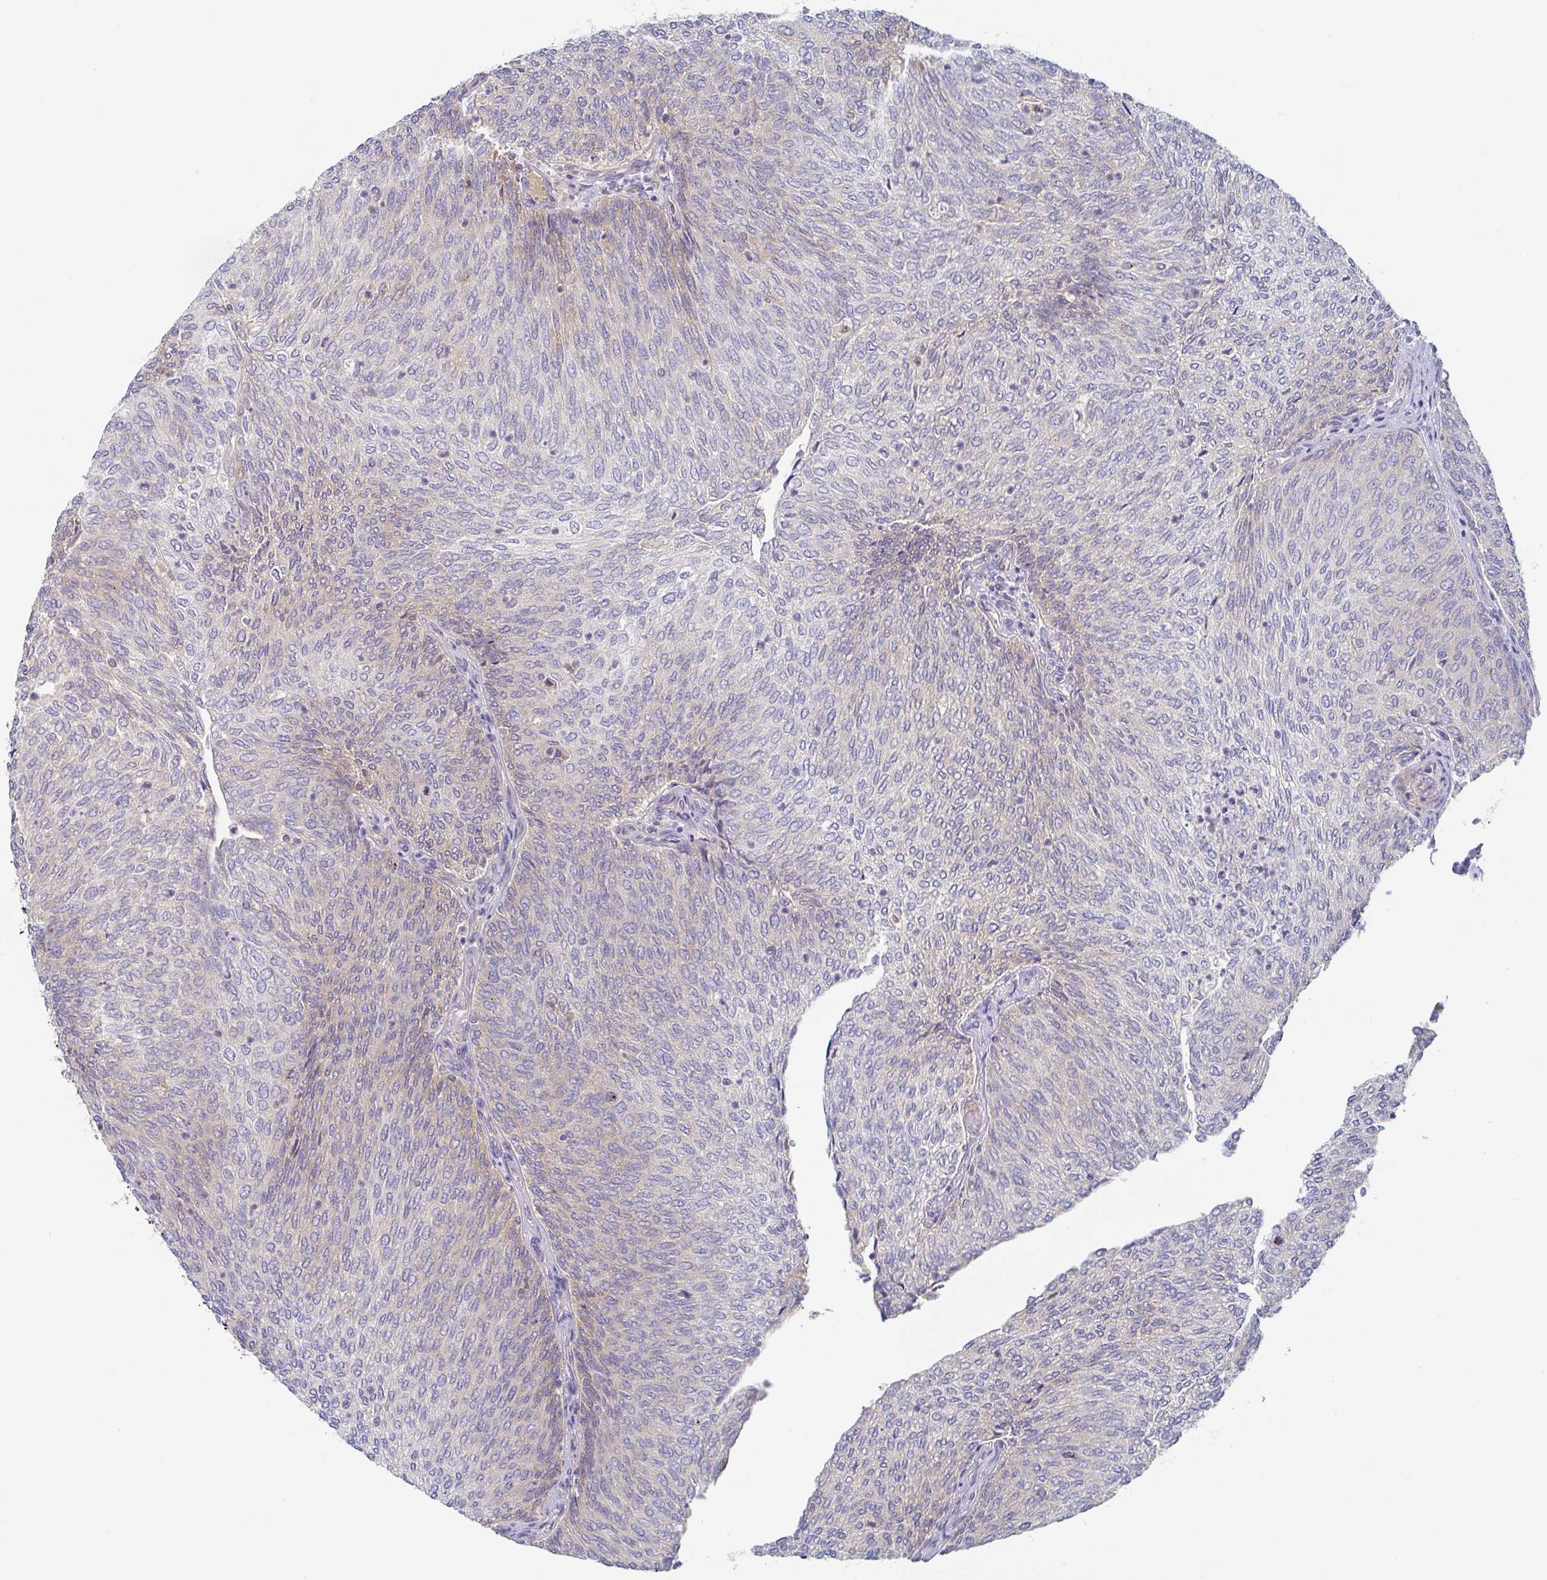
{"staining": {"intensity": "weak", "quantity": "25%-75%", "location": "cytoplasmic/membranous"}, "tissue": "urothelial cancer", "cell_type": "Tumor cells", "image_type": "cancer", "snomed": [{"axis": "morphology", "description": "Urothelial carcinoma, High grade"}, {"axis": "topography", "description": "Urinary bladder"}], "caption": "Immunohistochemical staining of human urothelial carcinoma (high-grade) shows weak cytoplasmic/membranous protein staining in approximately 25%-75% of tumor cells.", "gene": "AMPD2", "patient": {"sex": "female", "age": 79}}